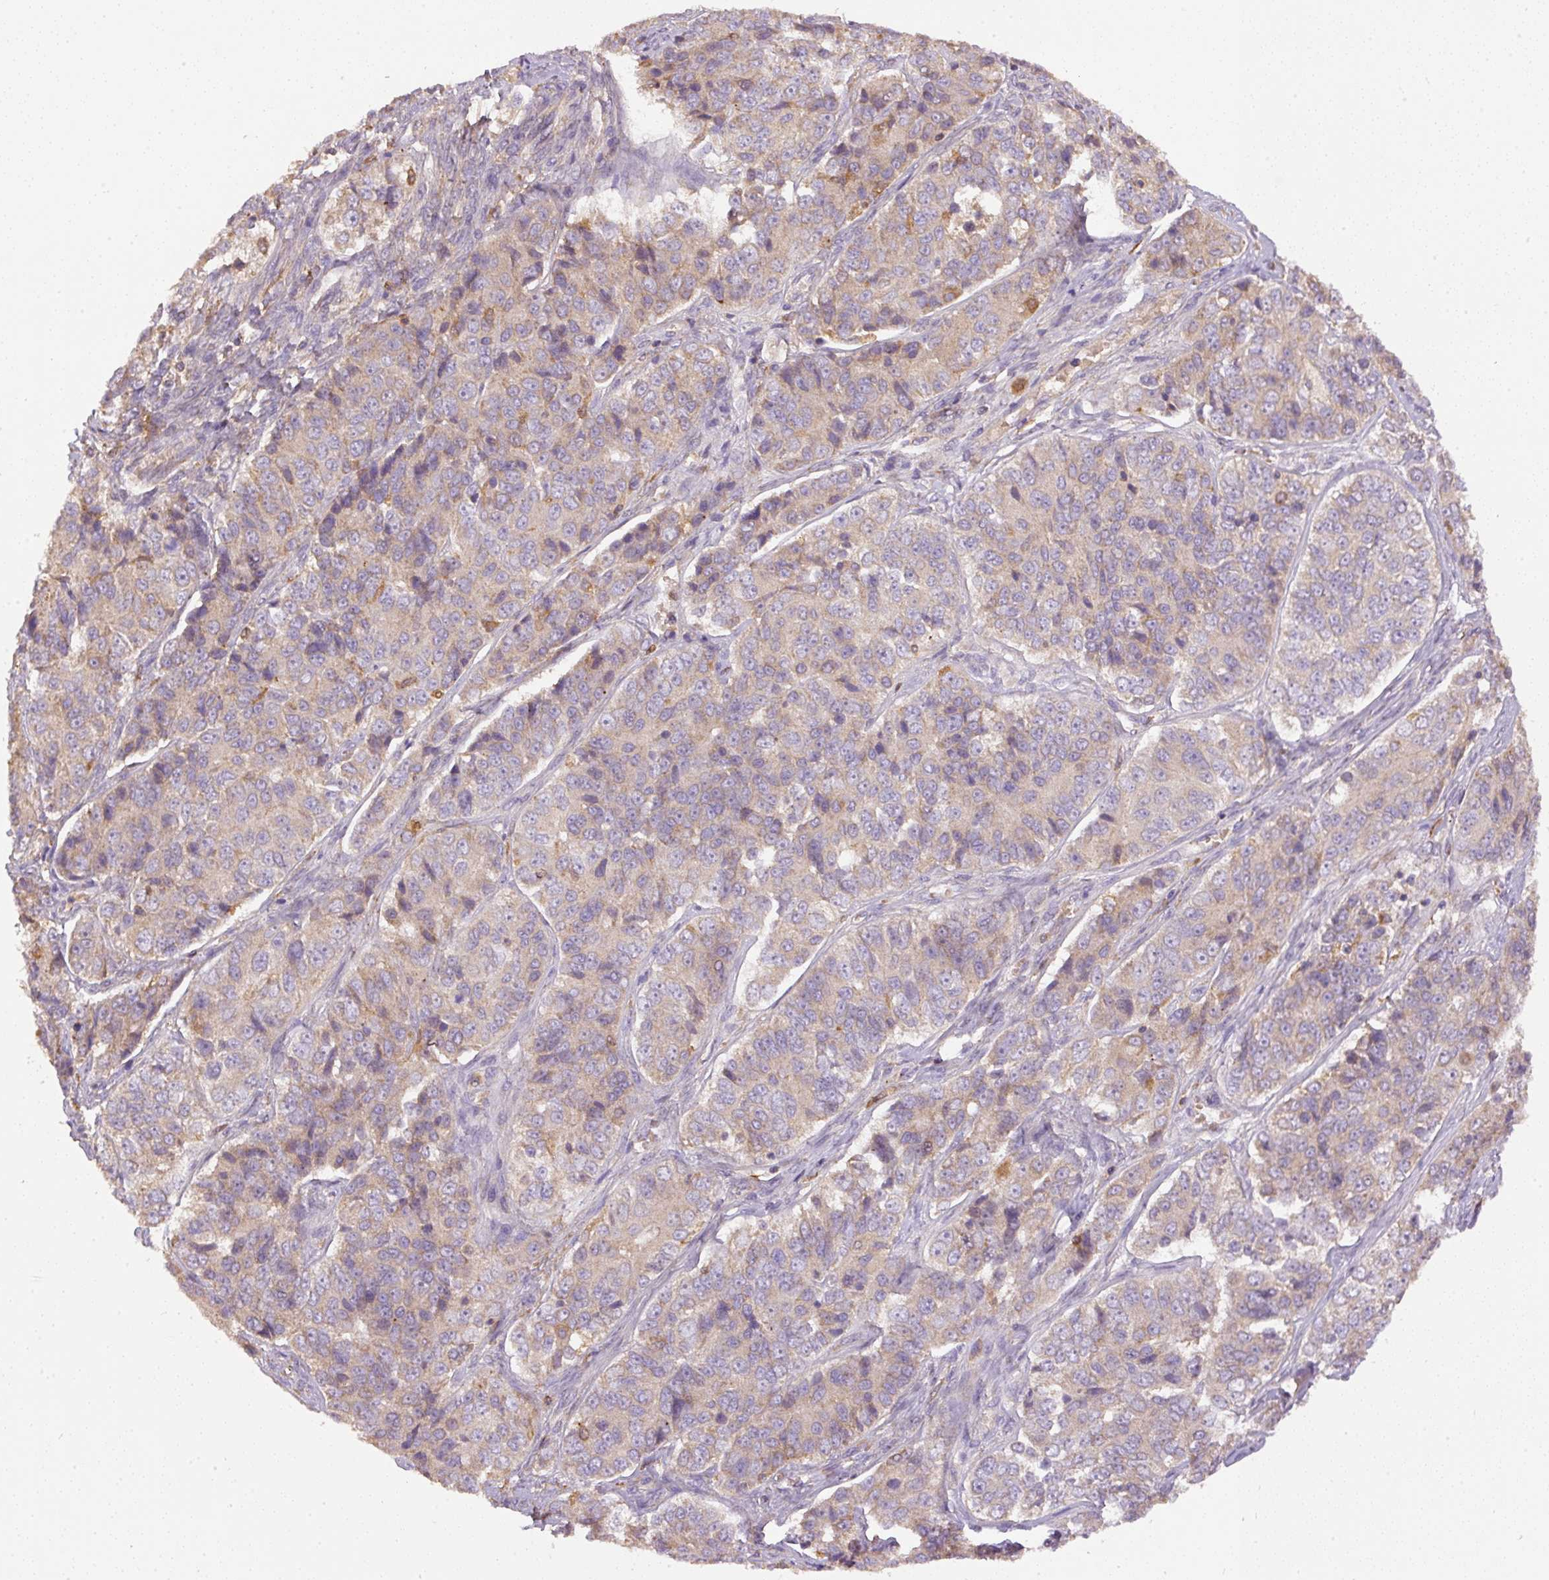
{"staining": {"intensity": "moderate", "quantity": "<25%", "location": "cytoplasmic/membranous"}, "tissue": "ovarian cancer", "cell_type": "Tumor cells", "image_type": "cancer", "snomed": [{"axis": "morphology", "description": "Carcinoma, endometroid"}, {"axis": "topography", "description": "Ovary"}], "caption": "Human ovarian cancer (endometroid carcinoma) stained with a brown dye exhibits moderate cytoplasmic/membranous positive positivity in approximately <25% of tumor cells.", "gene": "DAPK1", "patient": {"sex": "female", "age": 51}}